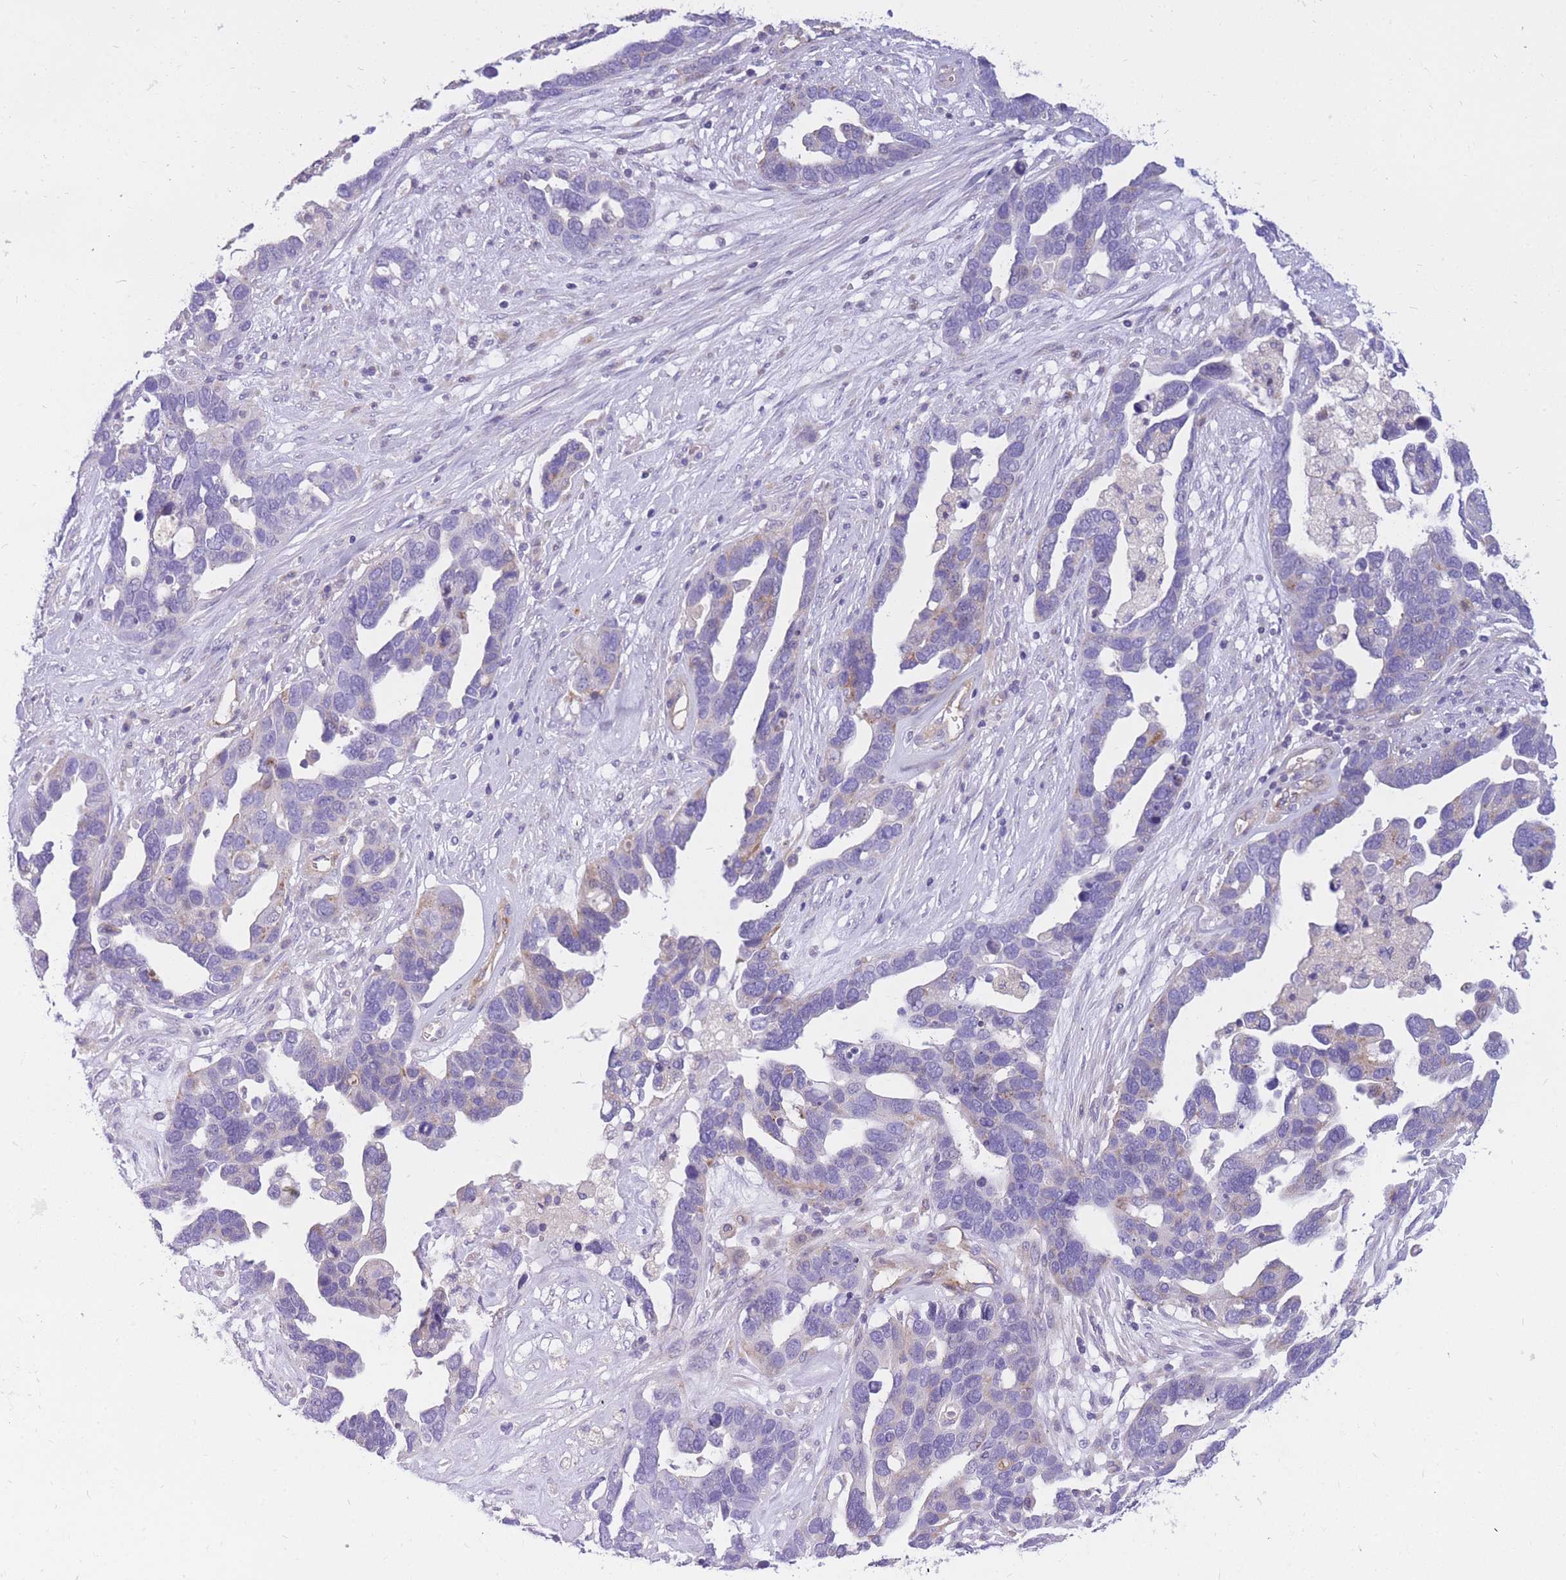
{"staining": {"intensity": "negative", "quantity": "none", "location": "none"}, "tissue": "ovarian cancer", "cell_type": "Tumor cells", "image_type": "cancer", "snomed": [{"axis": "morphology", "description": "Cystadenocarcinoma, serous, NOS"}, {"axis": "topography", "description": "Ovary"}], "caption": "Tumor cells show no significant positivity in ovarian cancer.", "gene": "SULT1A1", "patient": {"sex": "female", "age": 54}}